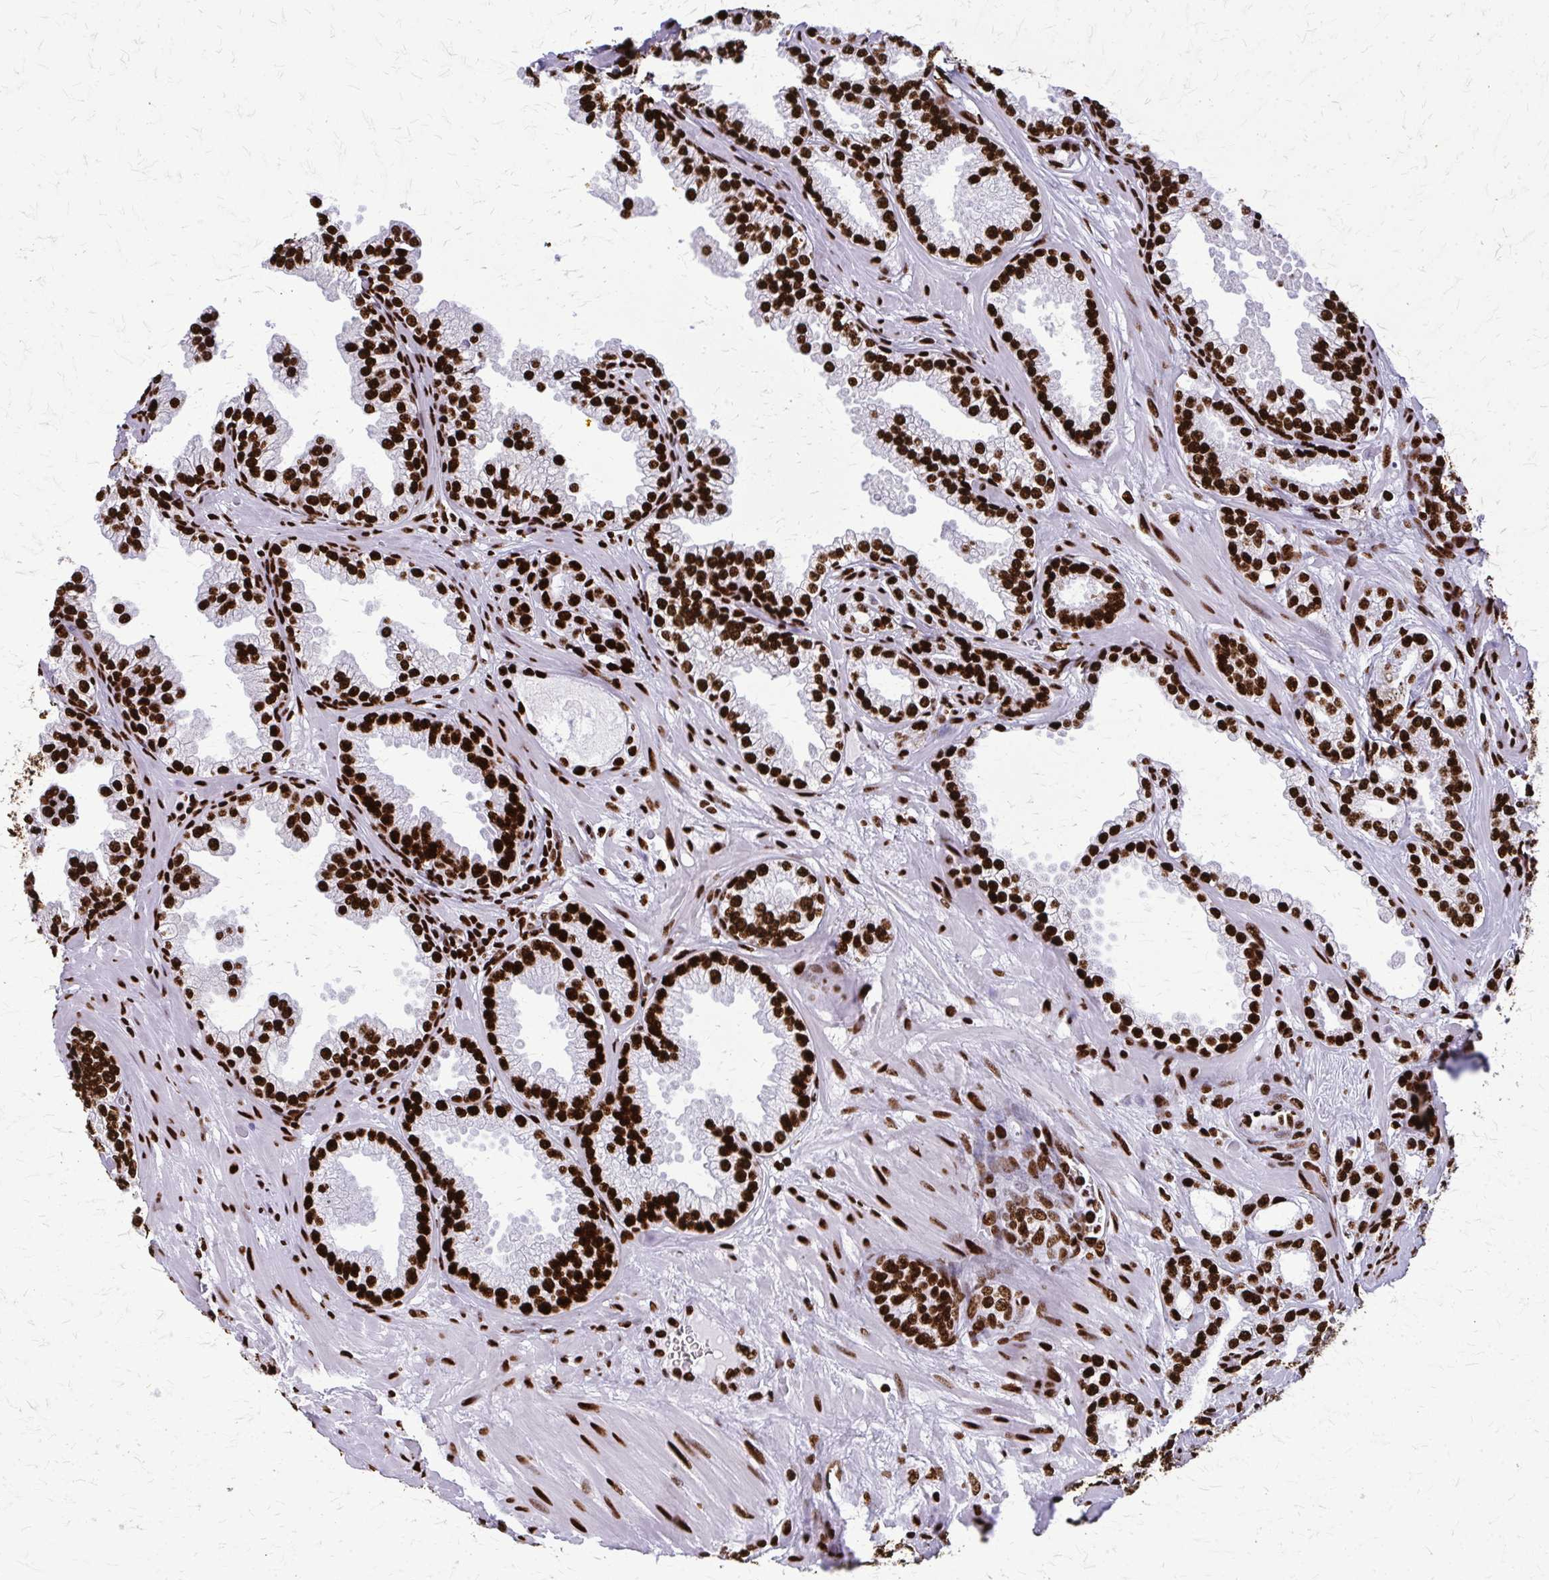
{"staining": {"intensity": "strong", "quantity": ">75%", "location": "nuclear"}, "tissue": "prostate cancer", "cell_type": "Tumor cells", "image_type": "cancer", "snomed": [{"axis": "morphology", "description": "Adenocarcinoma, Medium grade"}, {"axis": "topography", "description": "Prostate"}], "caption": "Brown immunohistochemical staining in human prostate cancer (medium-grade adenocarcinoma) demonstrates strong nuclear staining in approximately >75% of tumor cells.", "gene": "SFPQ", "patient": {"sex": "male", "age": 57}}